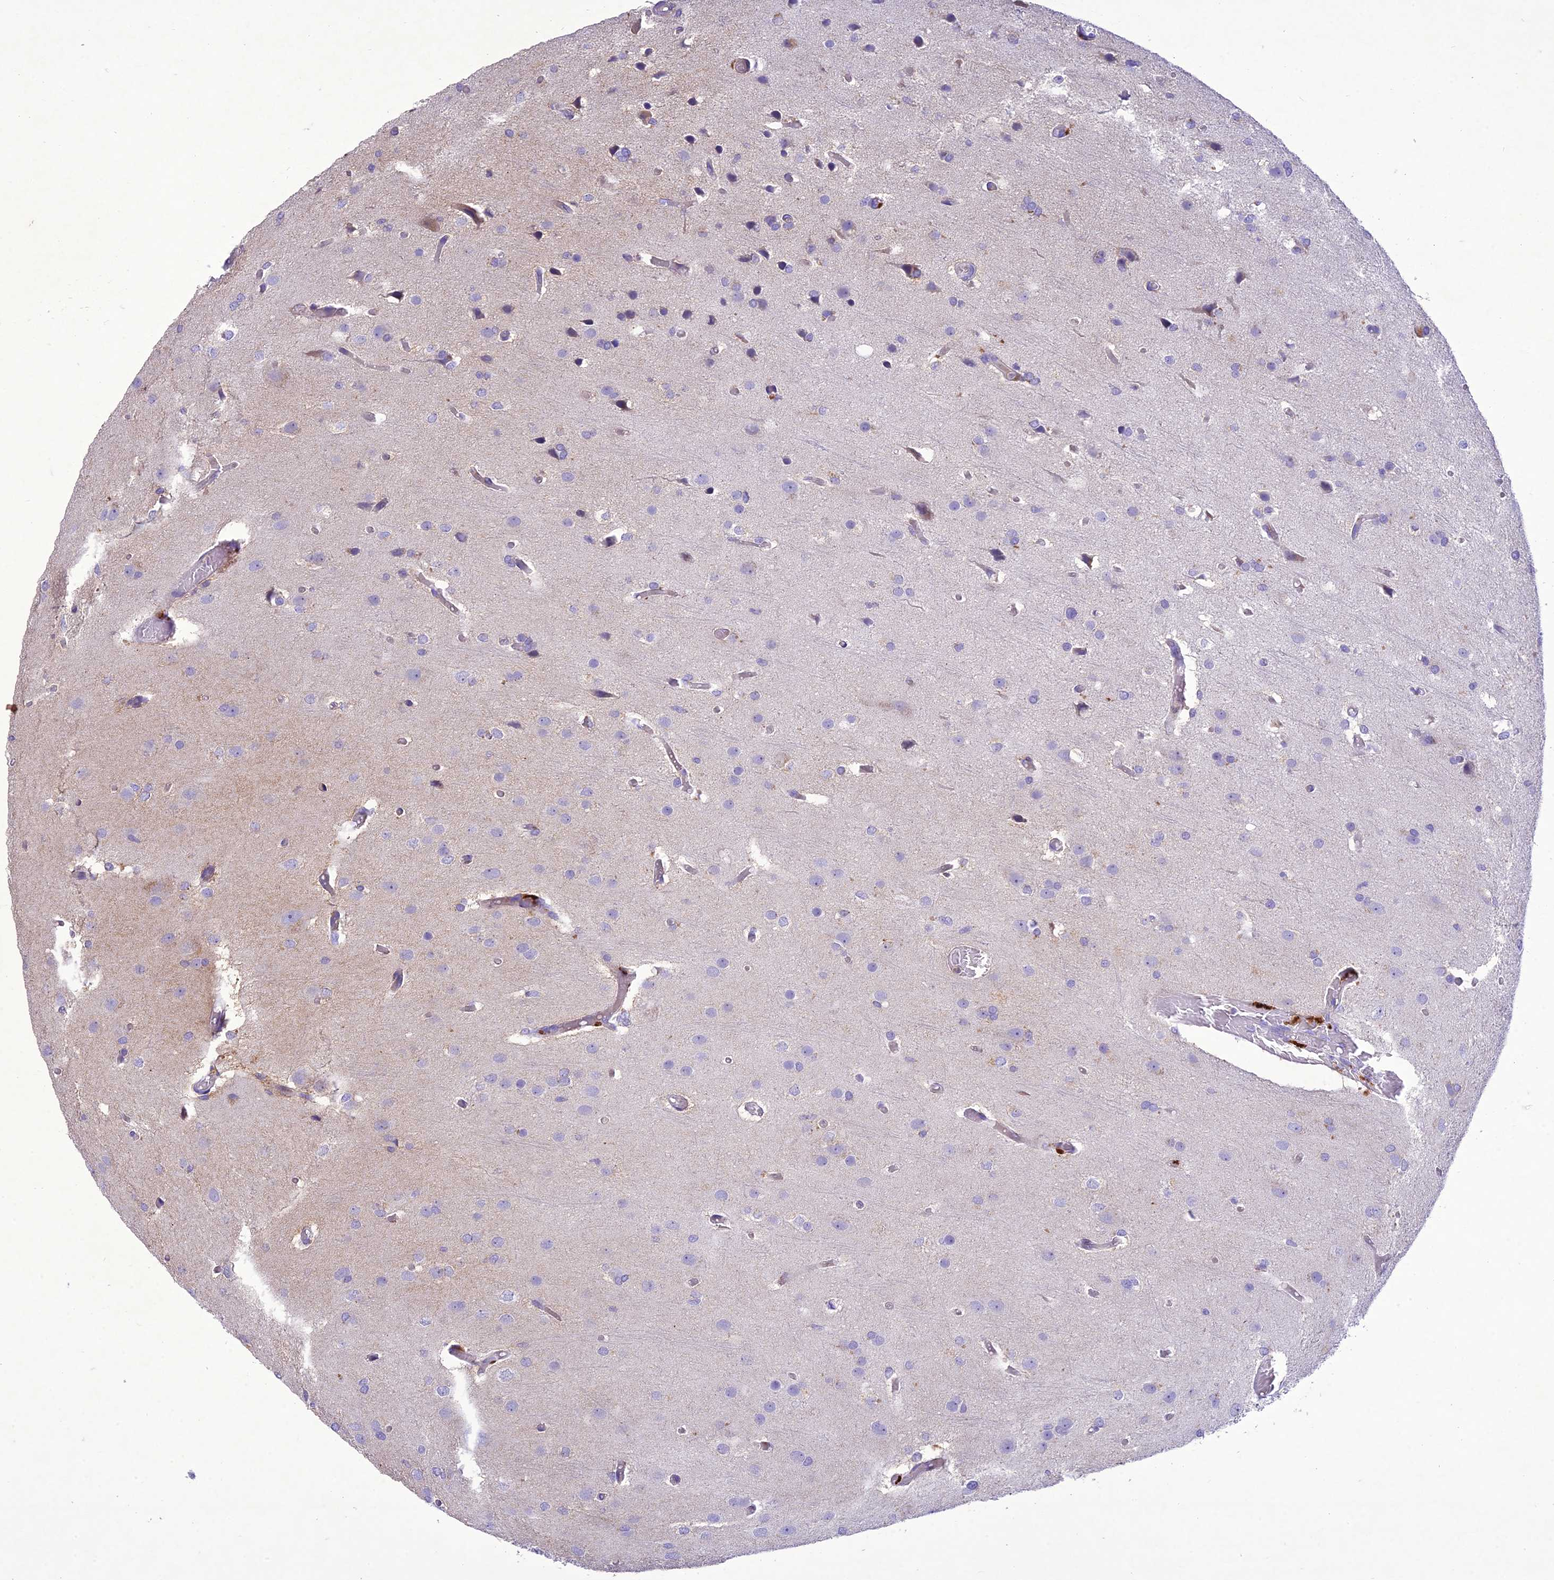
{"staining": {"intensity": "negative", "quantity": "none", "location": "none"}, "tissue": "glioma", "cell_type": "Tumor cells", "image_type": "cancer", "snomed": [{"axis": "morphology", "description": "Glioma, malignant, High grade"}, {"axis": "topography", "description": "Brain"}], "caption": "This micrograph is of malignant high-grade glioma stained with immunohistochemistry to label a protein in brown with the nuclei are counter-stained blue. There is no positivity in tumor cells.", "gene": "SLC13A5", "patient": {"sex": "female", "age": 50}}